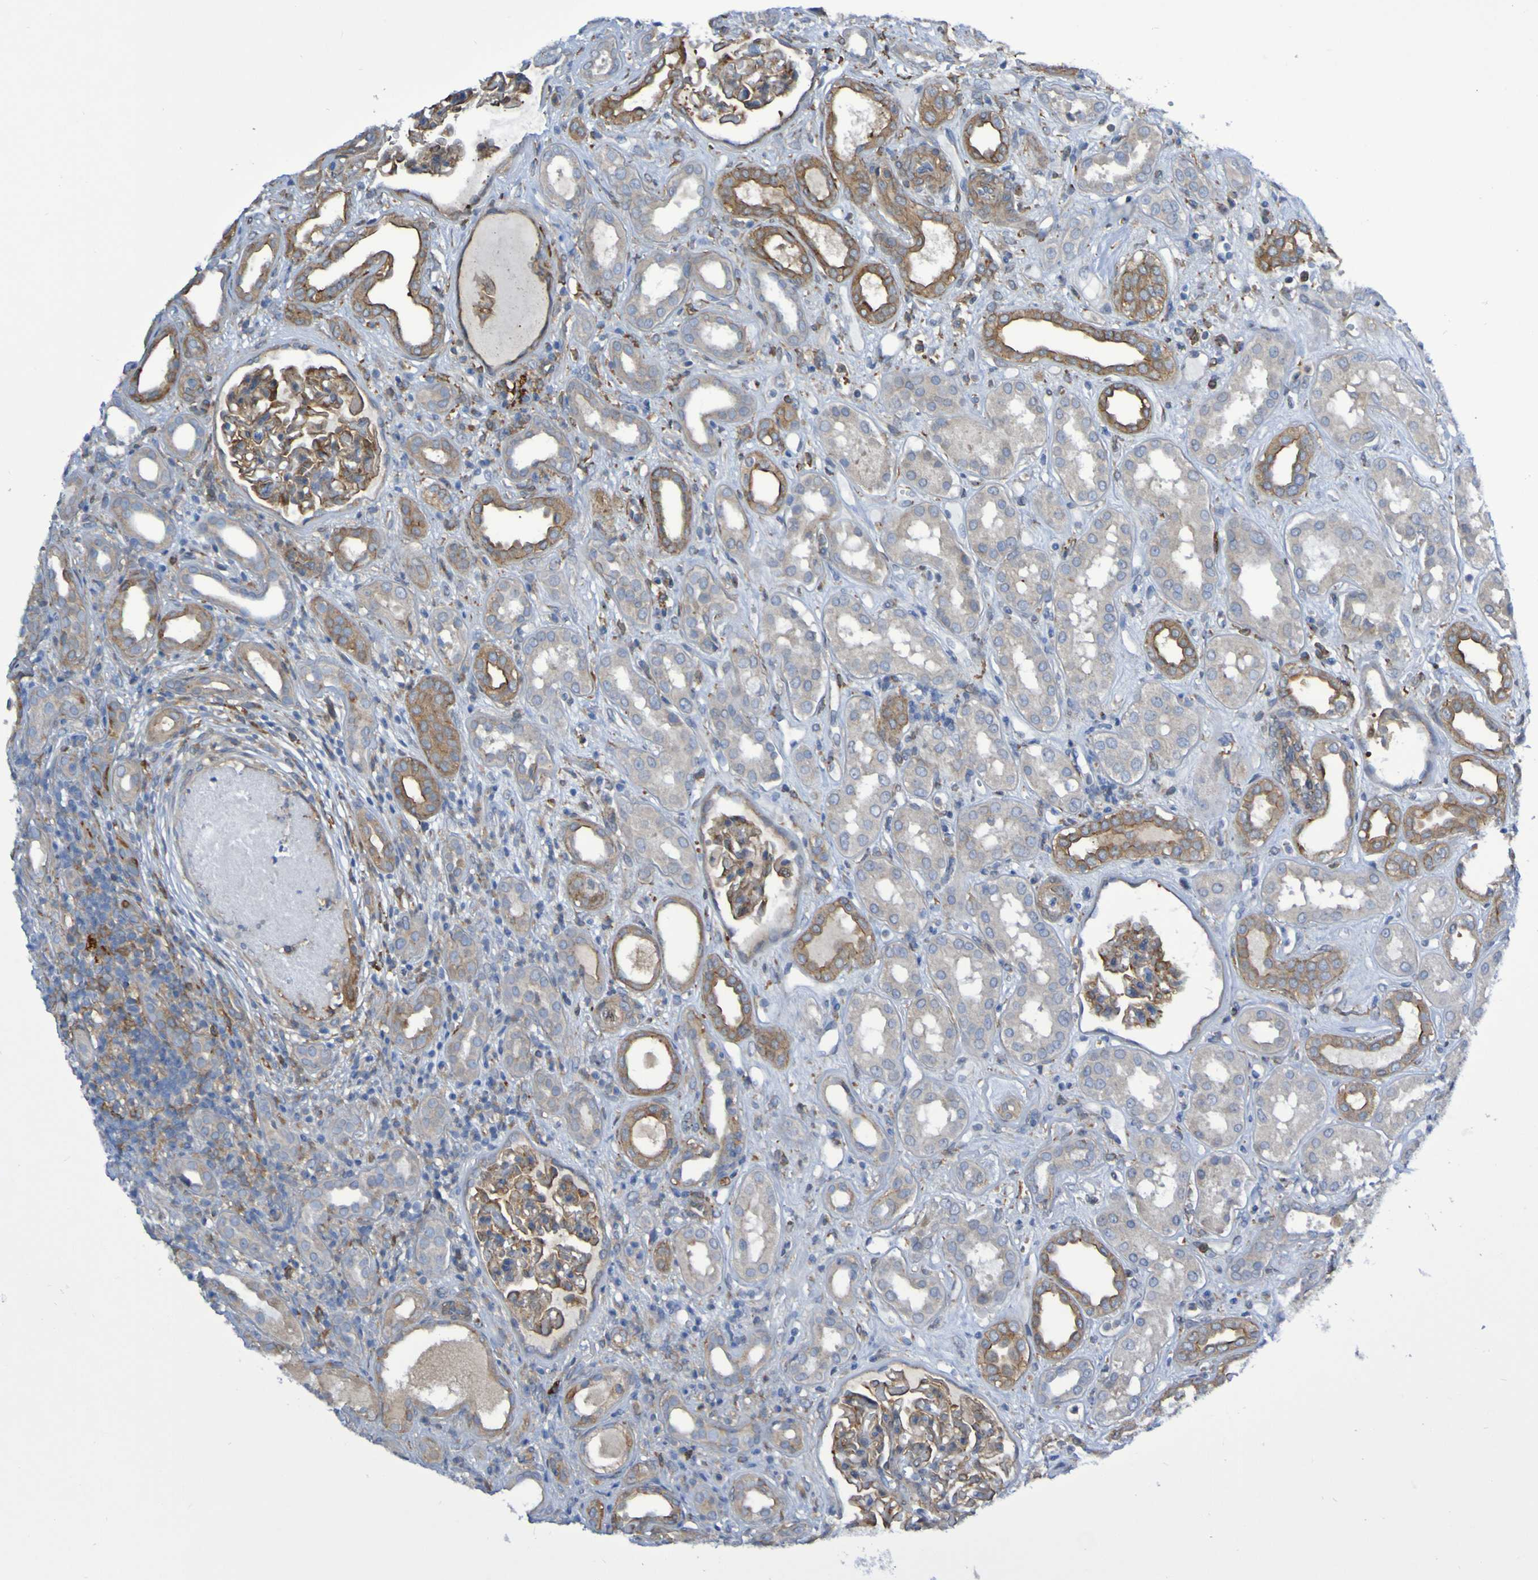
{"staining": {"intensity": "moderate", "quantity": ">75%", "location": "cytoplasmic/membranous"}, "tissue": "kidney", "cell_type": "Cells in glomeruli", "image_type": "normal", "snomed": [{"axis": "morphology", "description": "Normal tissue, NOS"}, {"axis": "topography", "description": "Kidney"}], "caption": "The micrograph shows a brown stain indicating the presence of a protein in the cytoplasmic/membranous of cells in glomeruli in kidney.", "gene": "SCRG1", "patient": {"sex": "male", "age": 59}}